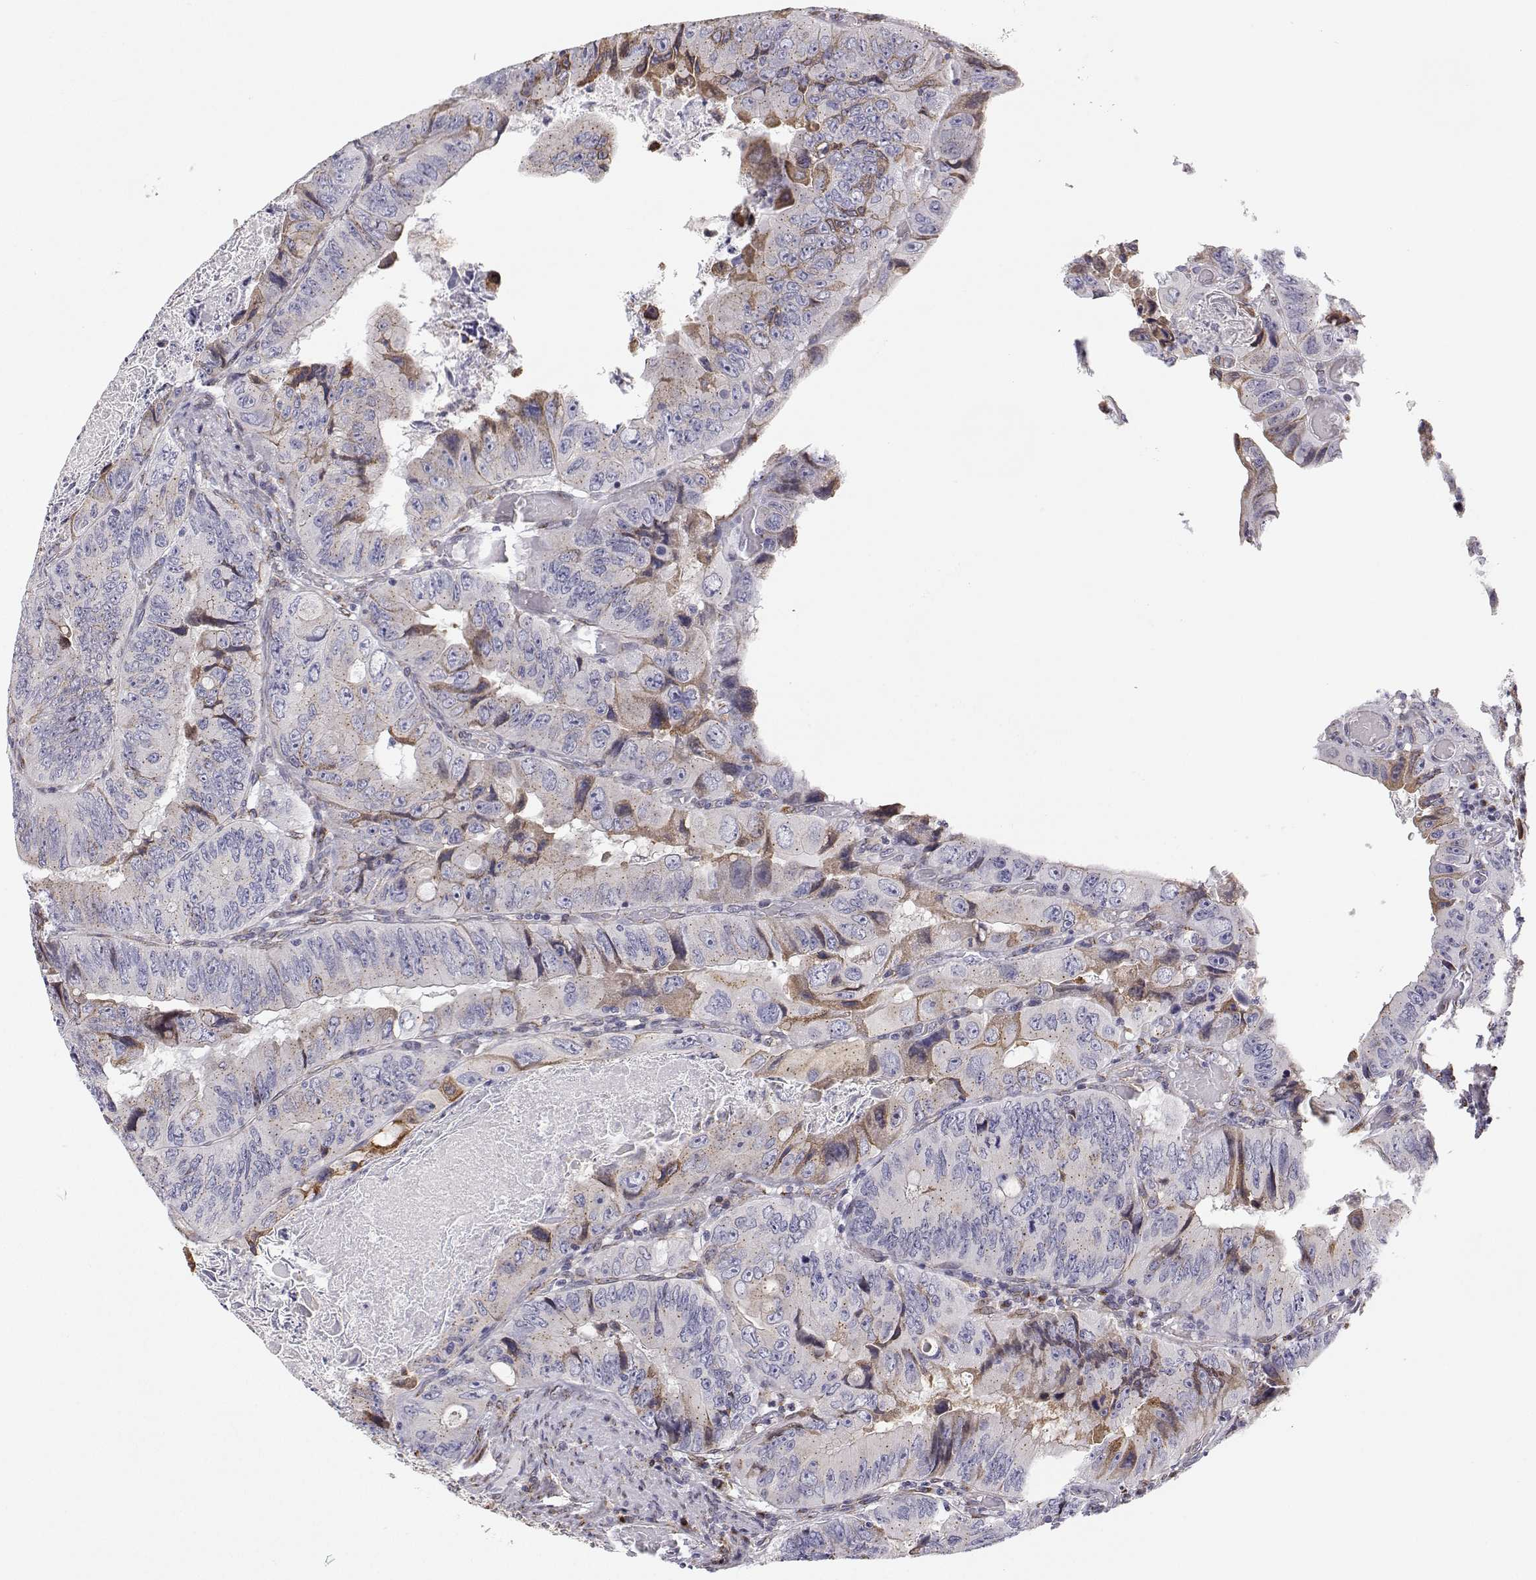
{"staining": {"intensity": "weak", "quantity": "<25%", "location": "cytoplasmic/membranous"}, "tissue": "colorectal cancer", "cell_type": "Tumor cells", "image_type": "cancer", "snomed": [{"axis": "morphology", "description": "Adenocarcinoma, NOS"}, {"axis": "topography", "description": "Colon"}], "caption": "Tumor cells are negative for protein expression in human adenocarcinoma (colorectal). (DAB (3,3'-diaminobenzidine) immunohistochemistry (IHC) visualized using brightfield microscopy, high magnification).", "gene": "STARD13", "patient": {"sex": "female", "age": 84}}